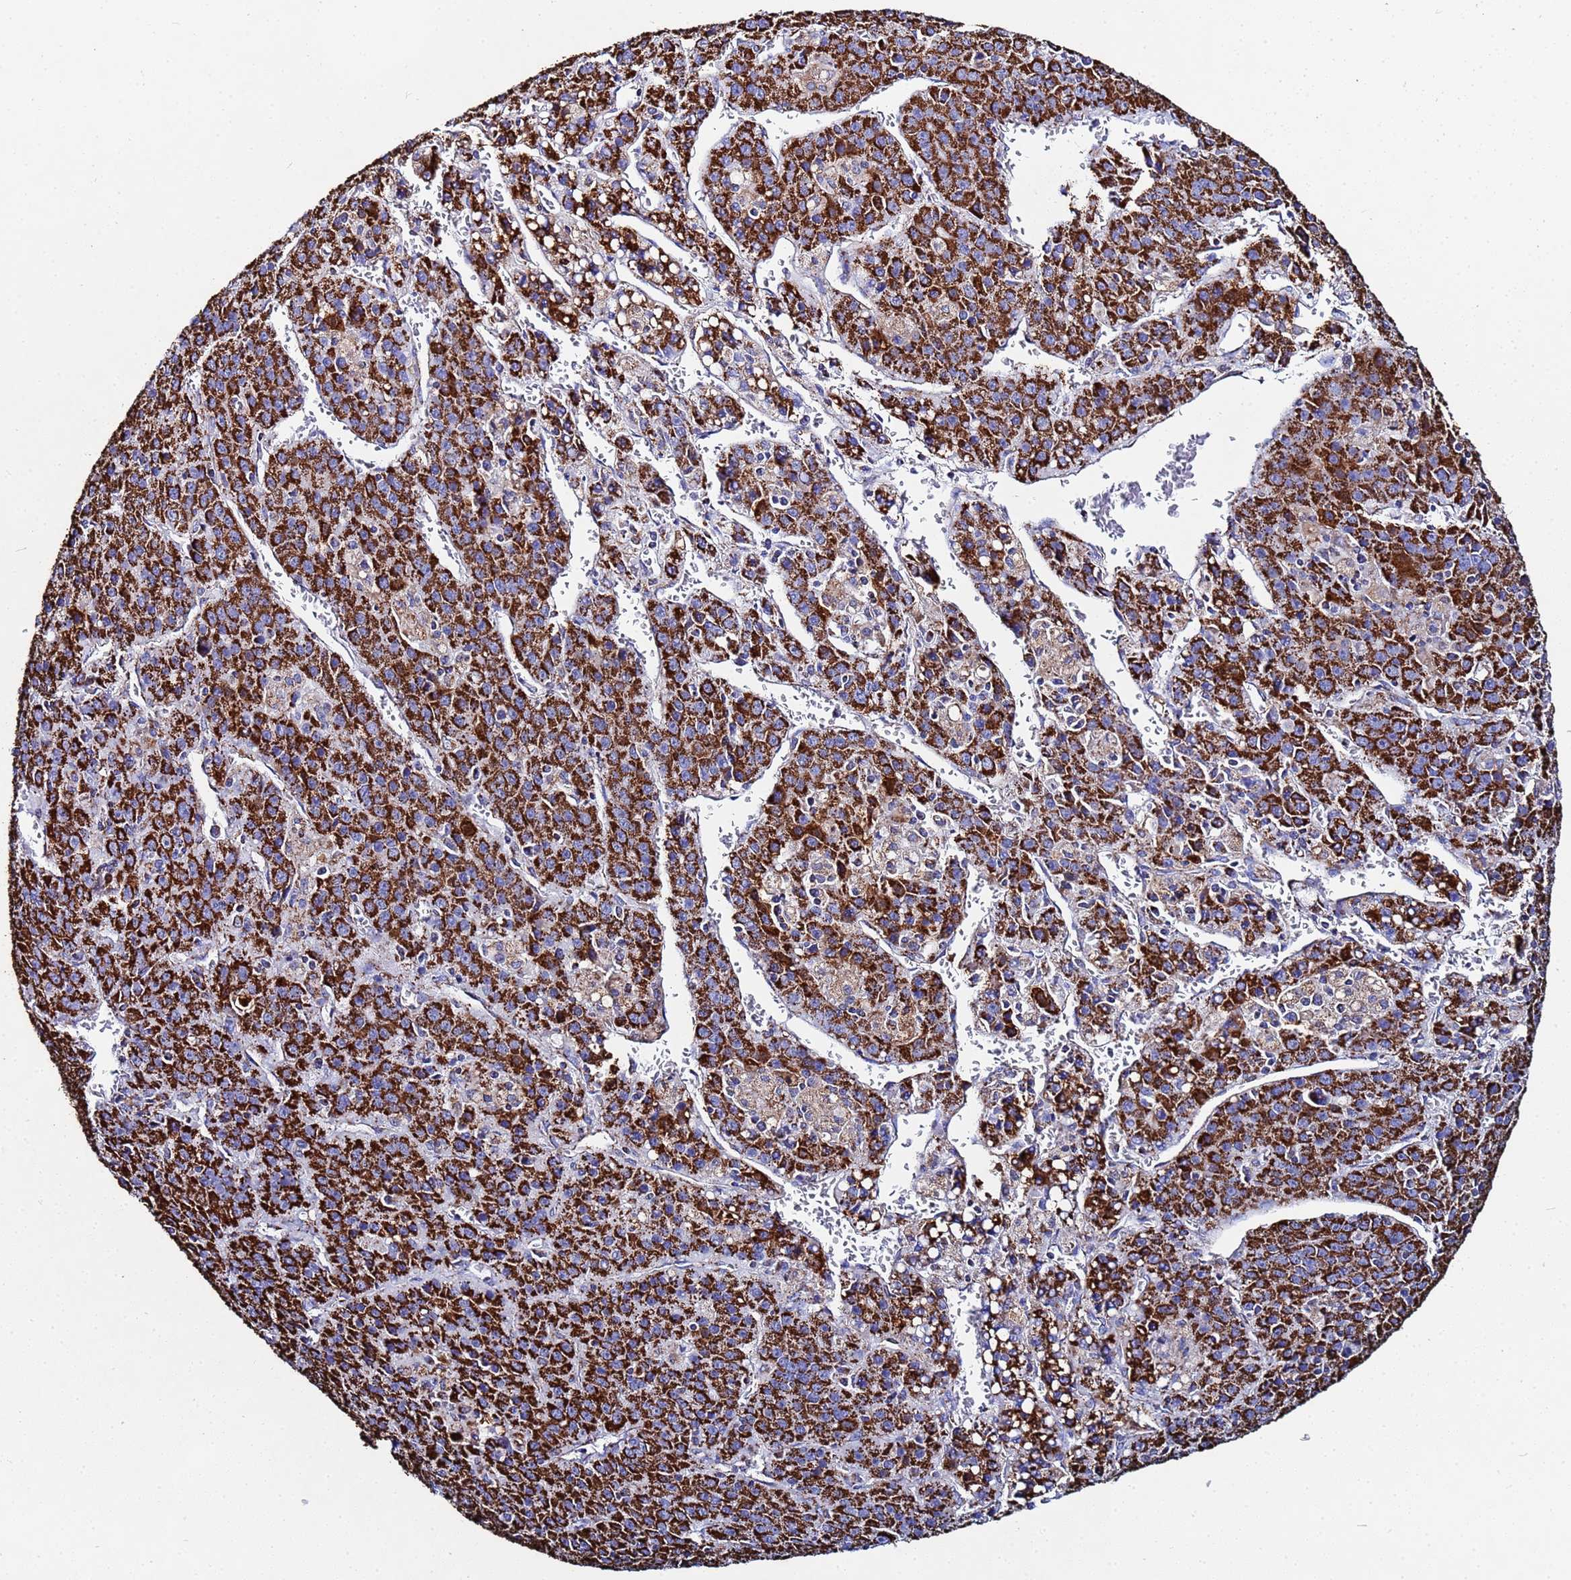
{"staining": {"intensity": "strong", "quantity": ">75%", "location": "cytoplasmic/membranous"}, "tissue": "liver cancer", "cell_type": "Tumor cells", "image_type": "cancer", "snomed": [{"axis": "morphology", "description": "Carcinoma, Hepatocellular, NOS"}, {"axis": "topography", "description": "Liver"}], "caption": "Immunohistochemistry image of neoplastic tissue: human hepatocellular carcinoma (liver) stained using immunohistochemistry reveals high levels of strong protein expression localized specifically in the cytoplasmic/membranous of tumor cells, appearing as a cytoplasmic/membranous brown color.", "gene": "GLUD1", "patient": {"sex": "female", "age": 53}}